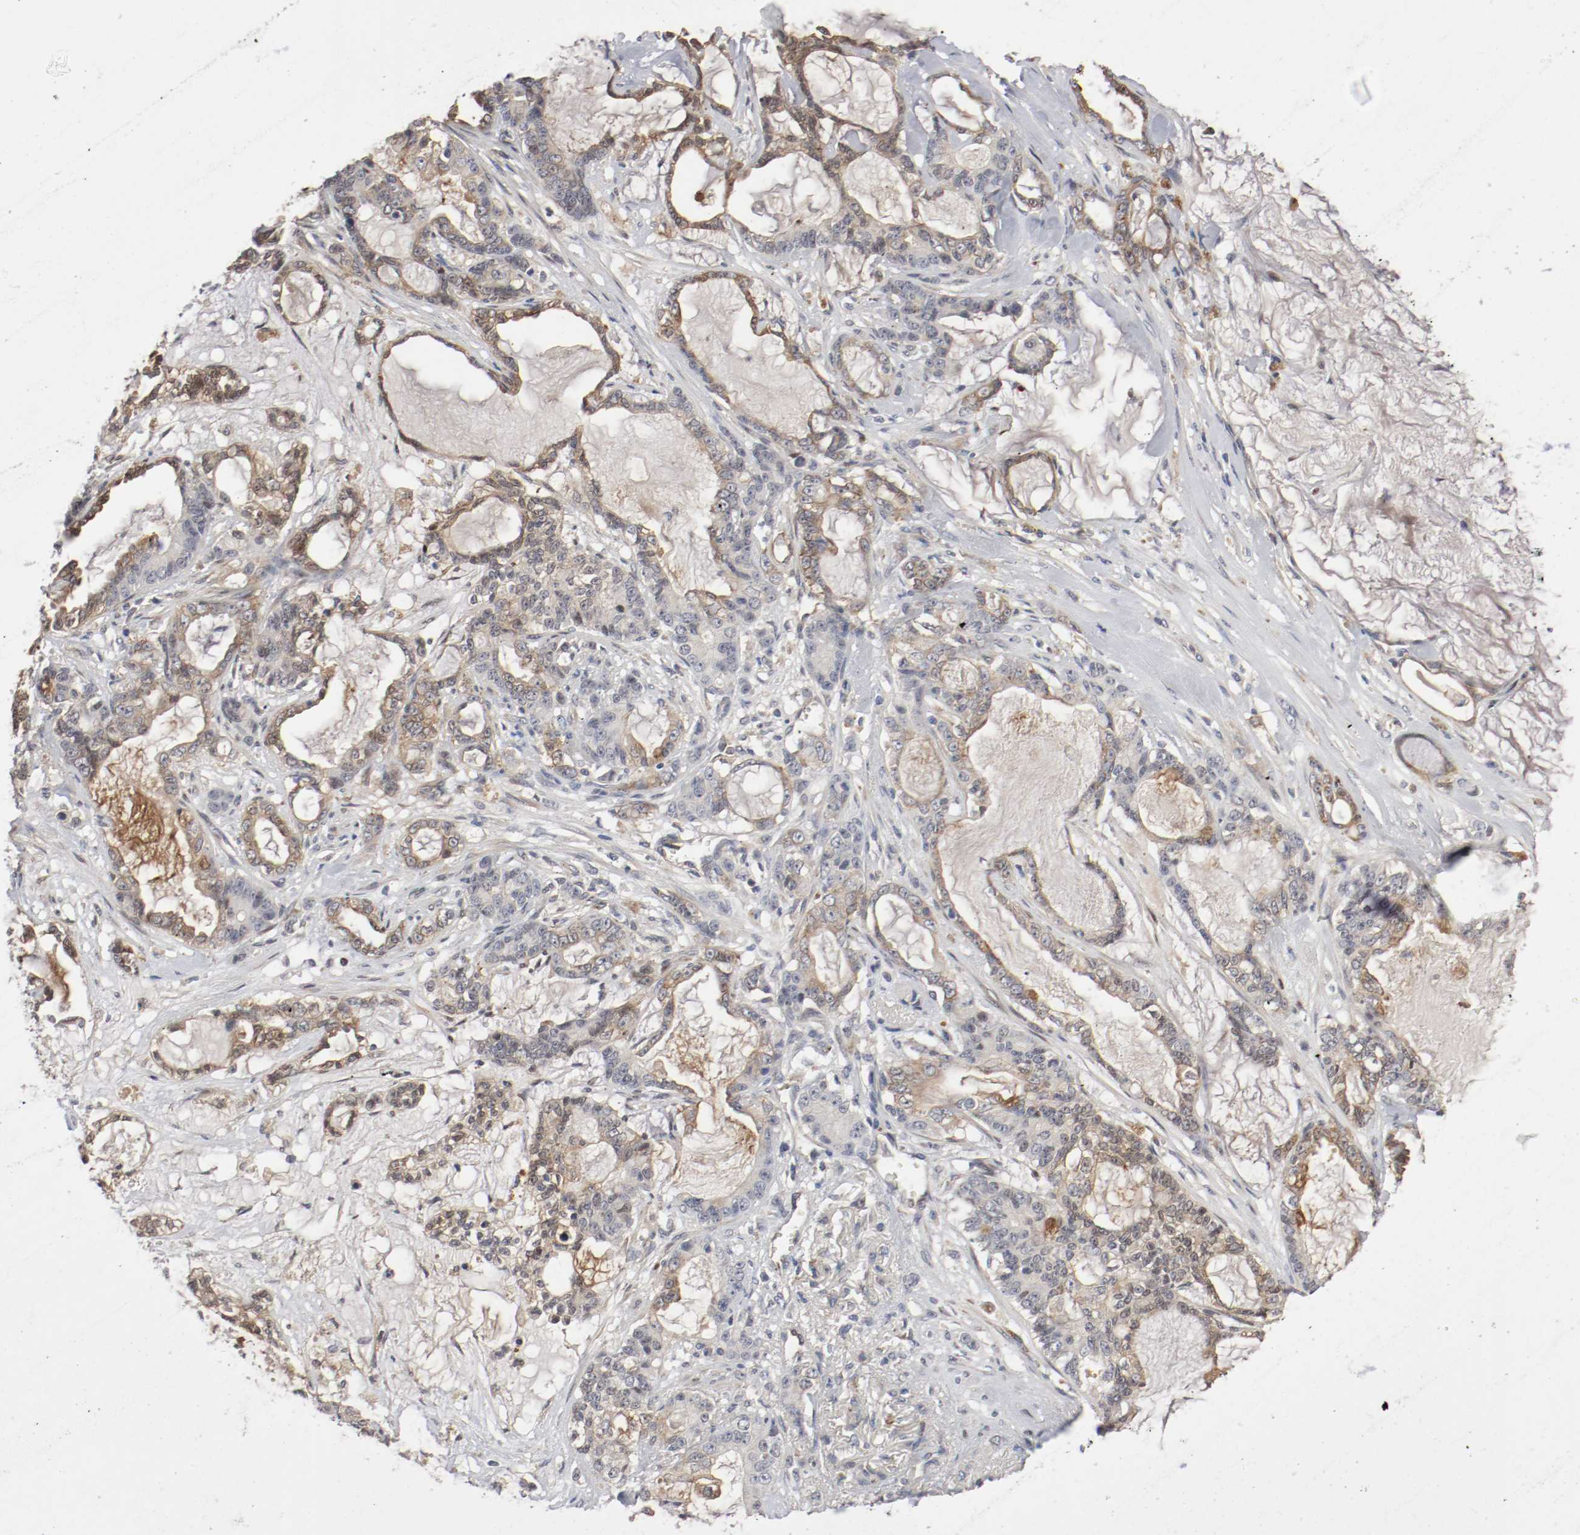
{"staining": {"intensity": "moderate", "quantity": ">75%", "location": "cytoplasmic/membranous"}, "tissue": "pancreatic cancer", "cell_type": "Tumor cells", "image_type": "cancer", "snomed": [{"axis": "morphology", "description": "Adenocarcinoma, NOS"}, {"axis": "topography", "description": "Pancreas"}], "caption": "Immunohistochemical staining of human pancreatic cancer displays medium levels of moderate cytoplasmic/membranous expression in about >75% of tumor cells.", "gene": "REN", "patient": {"sex": "female", "age": 73}}